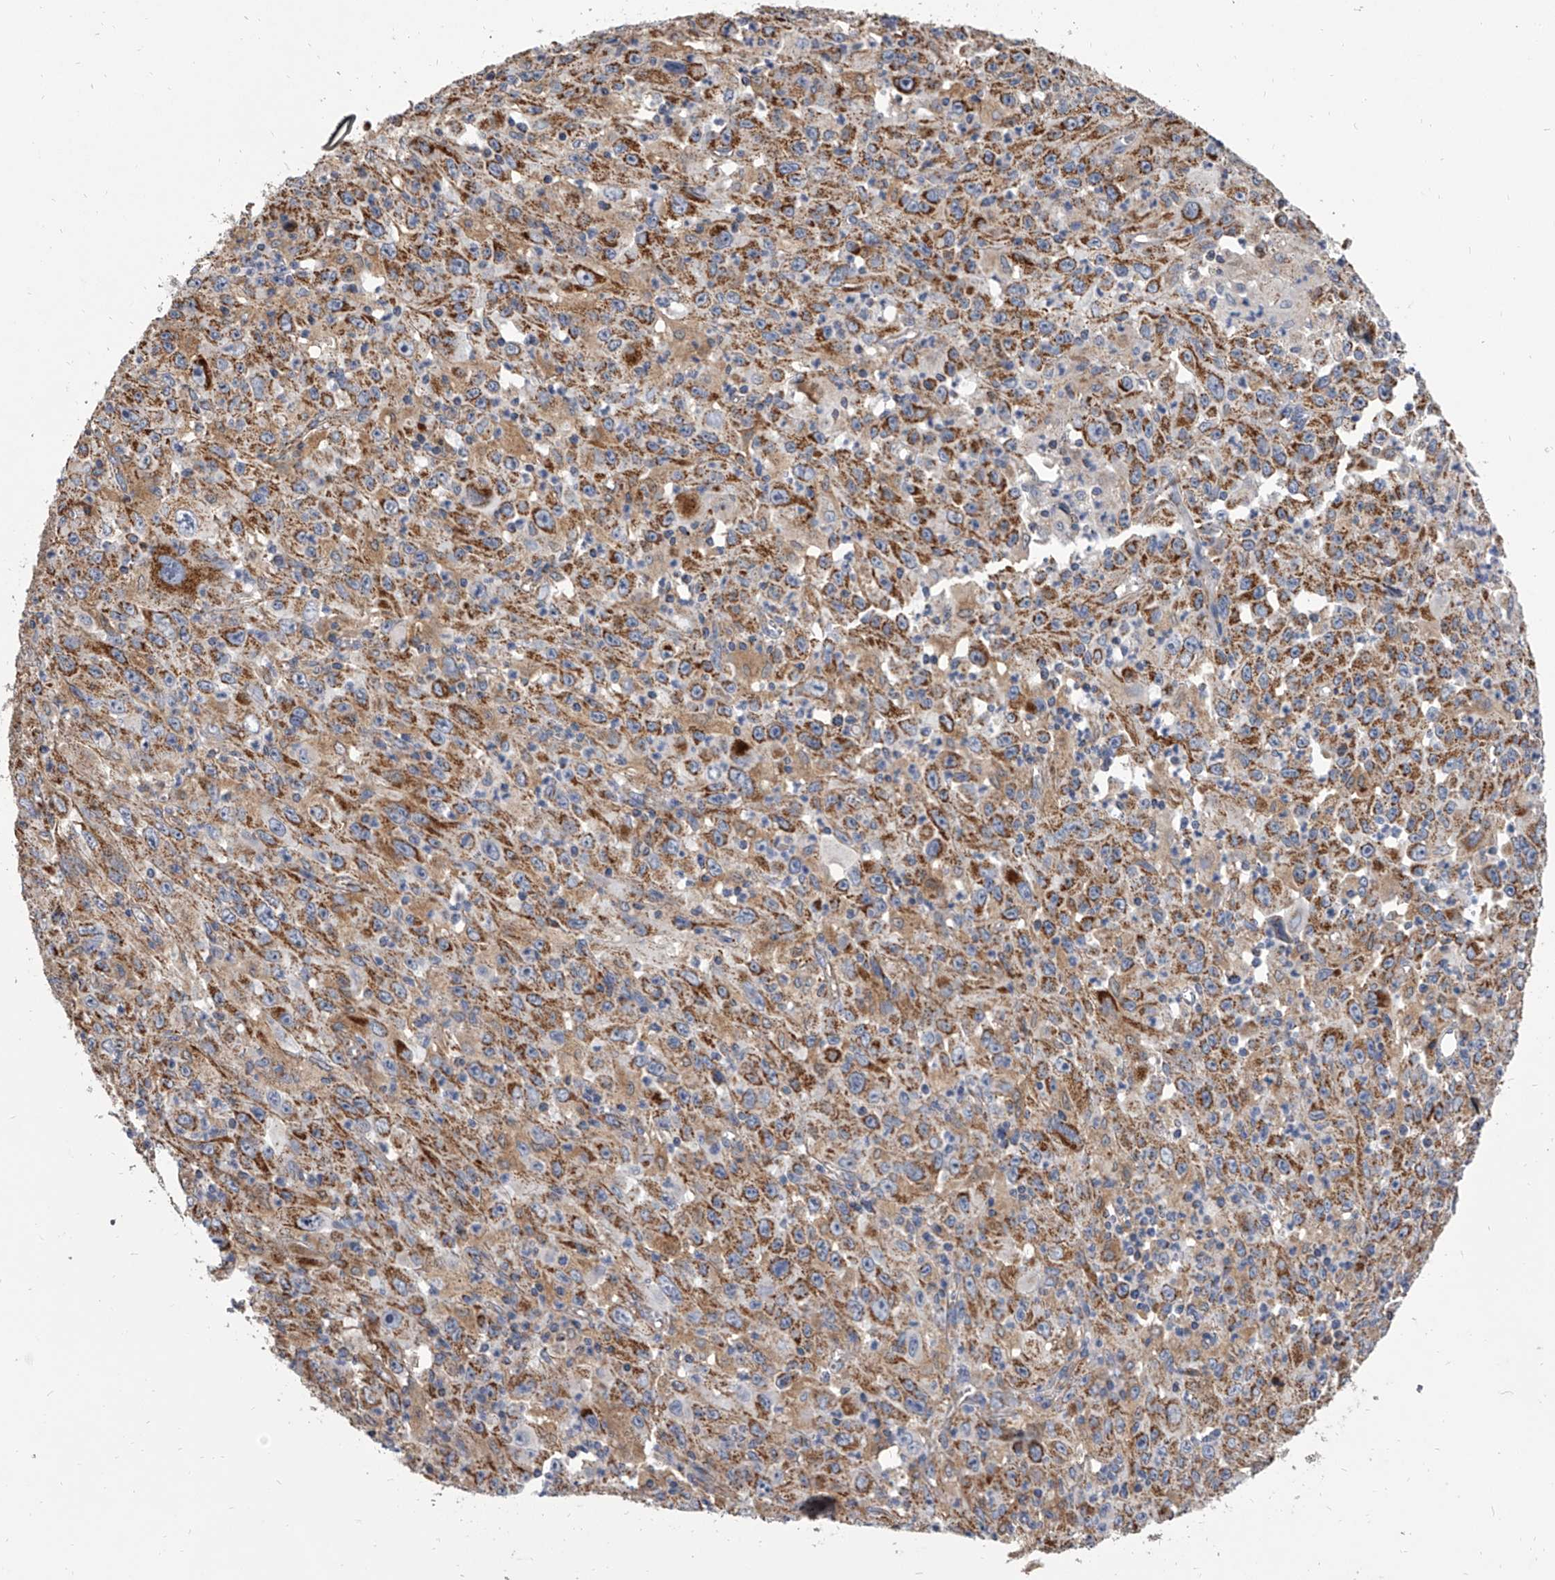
{"staining": {"intensity": "moderate", "quantity": ">75%", "location": "cytoplasmic/membranous"}, "tissue": "melanoma", "cell_type": "Tumor cells", "image_type": "cancer", "snomed": [{"axis": "morphology", "description": "Malignant melanoma, Metastatic site"}, {"axis": "topography", "description": "Skin"}], "caption": "Immunohistochemical staining of melanoma reveals medium levels of moderate cytoplasmic/membranous protein expression in about >75% of tumor cells. (DAB IHC with brightfield microscopy, high magnification).", "gene": "MRPL28", "patient": {"sex": "female", "age": 56}}